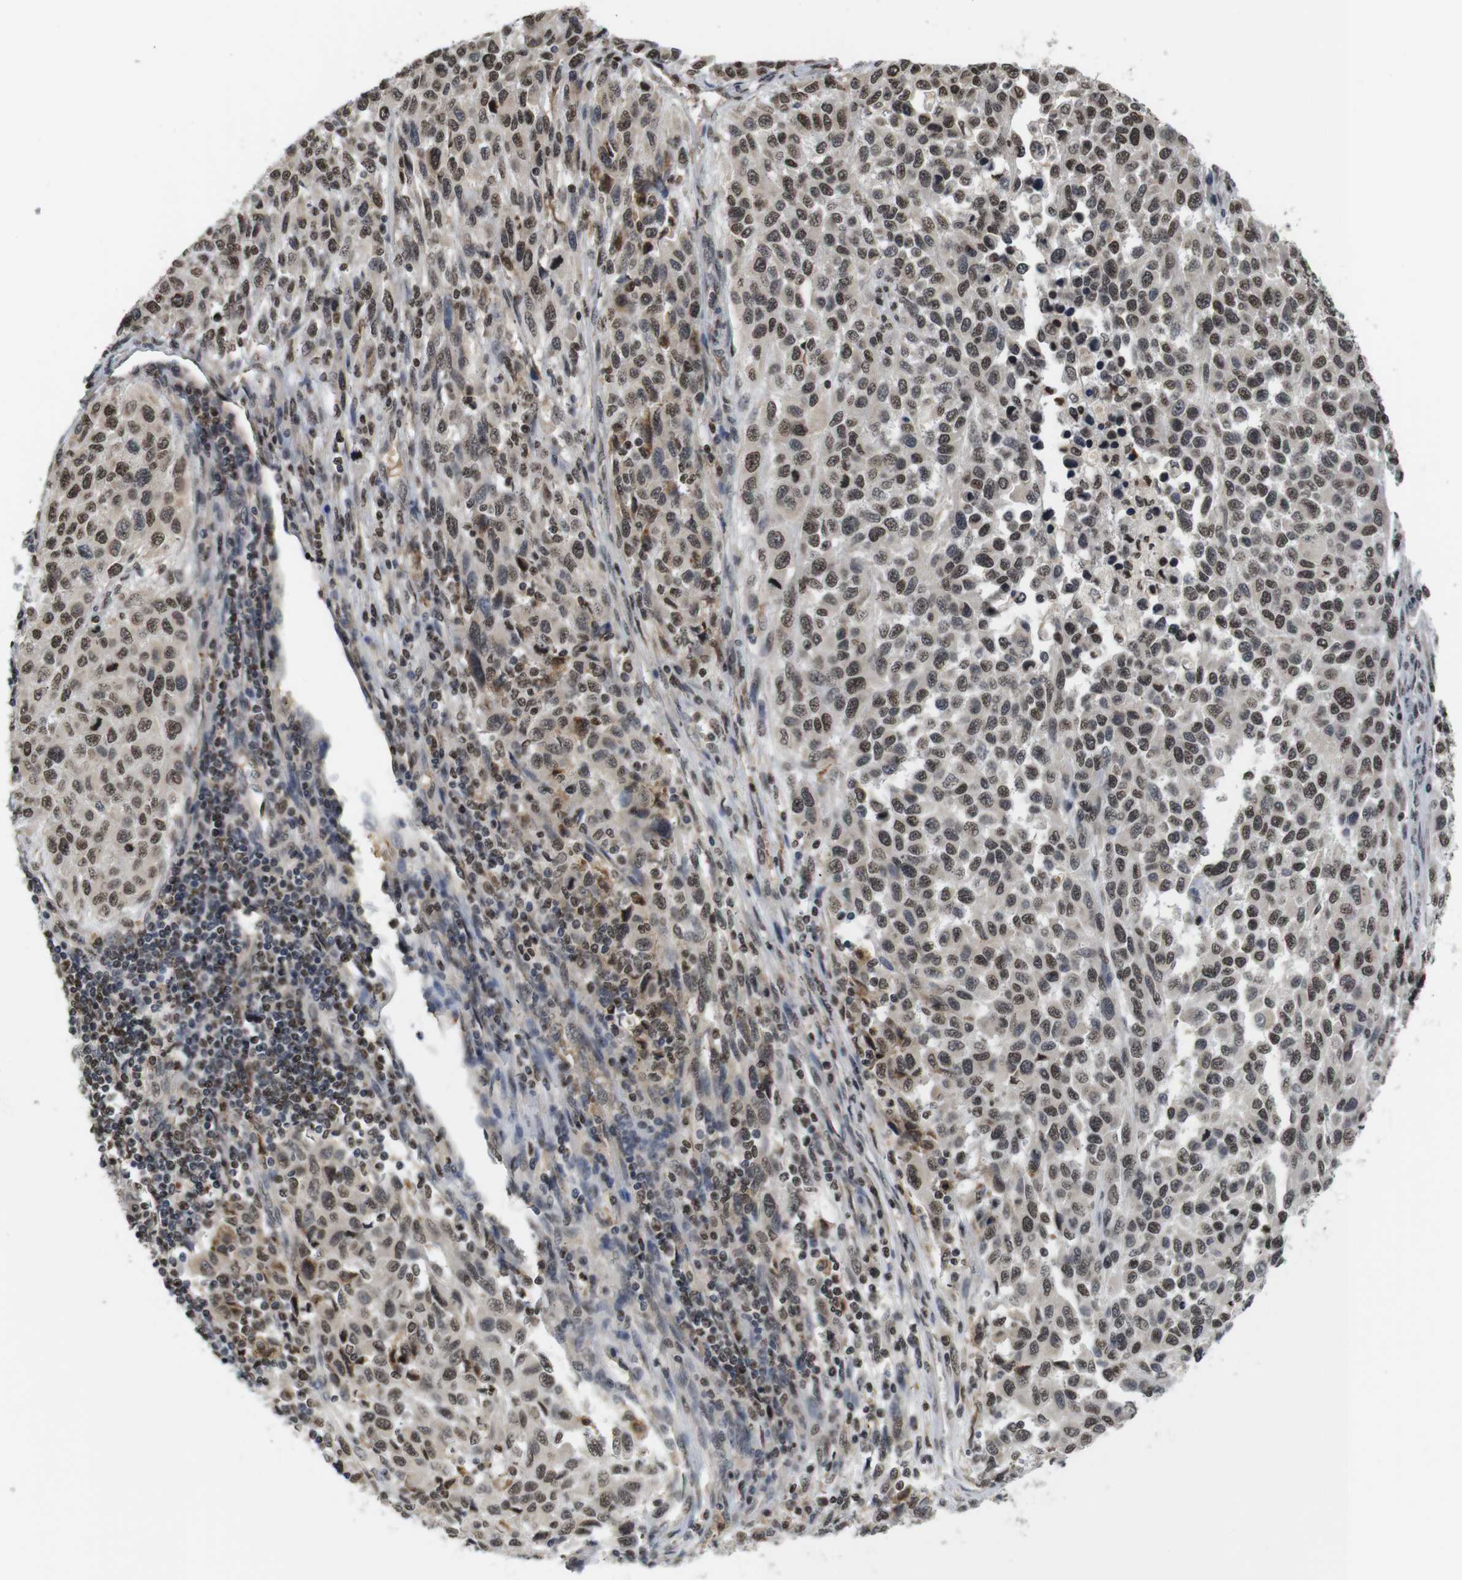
{"staining": {"intensity": "moderate", "quantity": ">75%", "location": "nuclear"}, "tissue": "melanoma", "cell_type": "Tumor cells", "image_type": "cancer", "snomed": [{"axis": "morphology", "description": "Malignant melanoma, Metastatic site"}, {"axis": "topography", "description": "Lymph node"}], "caption": "The micrograph exhibits a brown stain indicating the presence of a protein in the nuclear of tumor cells in melanoma.", "gene": "MBD1", "patient": {"sex": "male", "age": 61}}